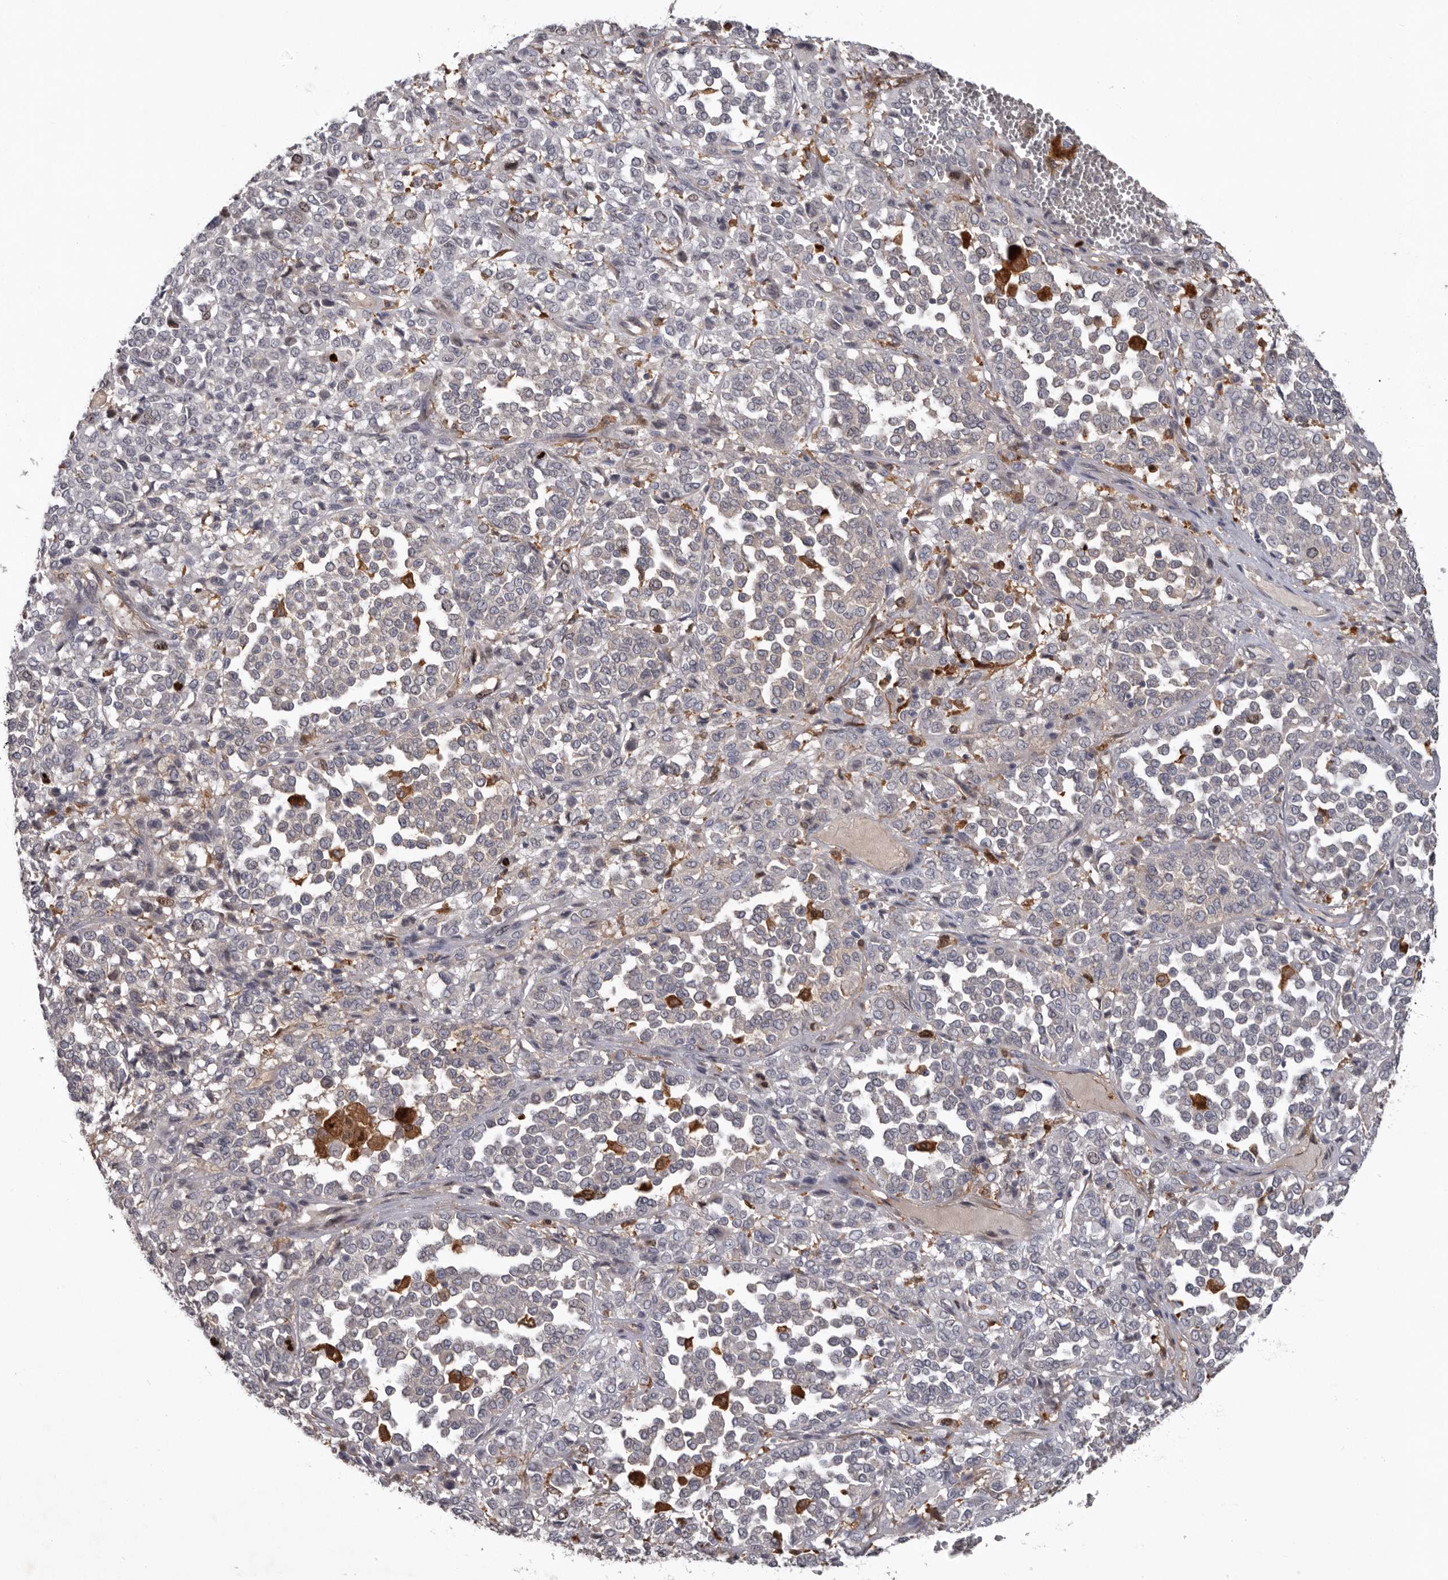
{"staining": {"intensity": "strong", "quantity": "<25%", "location": "cytoplasmic/membranous"}, "tissue": "melanoma", "cell_type": "Tumor cells", "image_type": "cancer", "snomed": [{"axis": "morphology", "description": "Malignant melanoma, Metastatic site"}, {"axis": "topography", "description": "Pancreas"}], "caption": "This image demonstrates IHC staining of melanoma, with medium strong cytoplasmic/membranous expression in about <25% of tumor cells.", "gene": "CDCA8", "patient": {"sex": "female", "age": 30}}